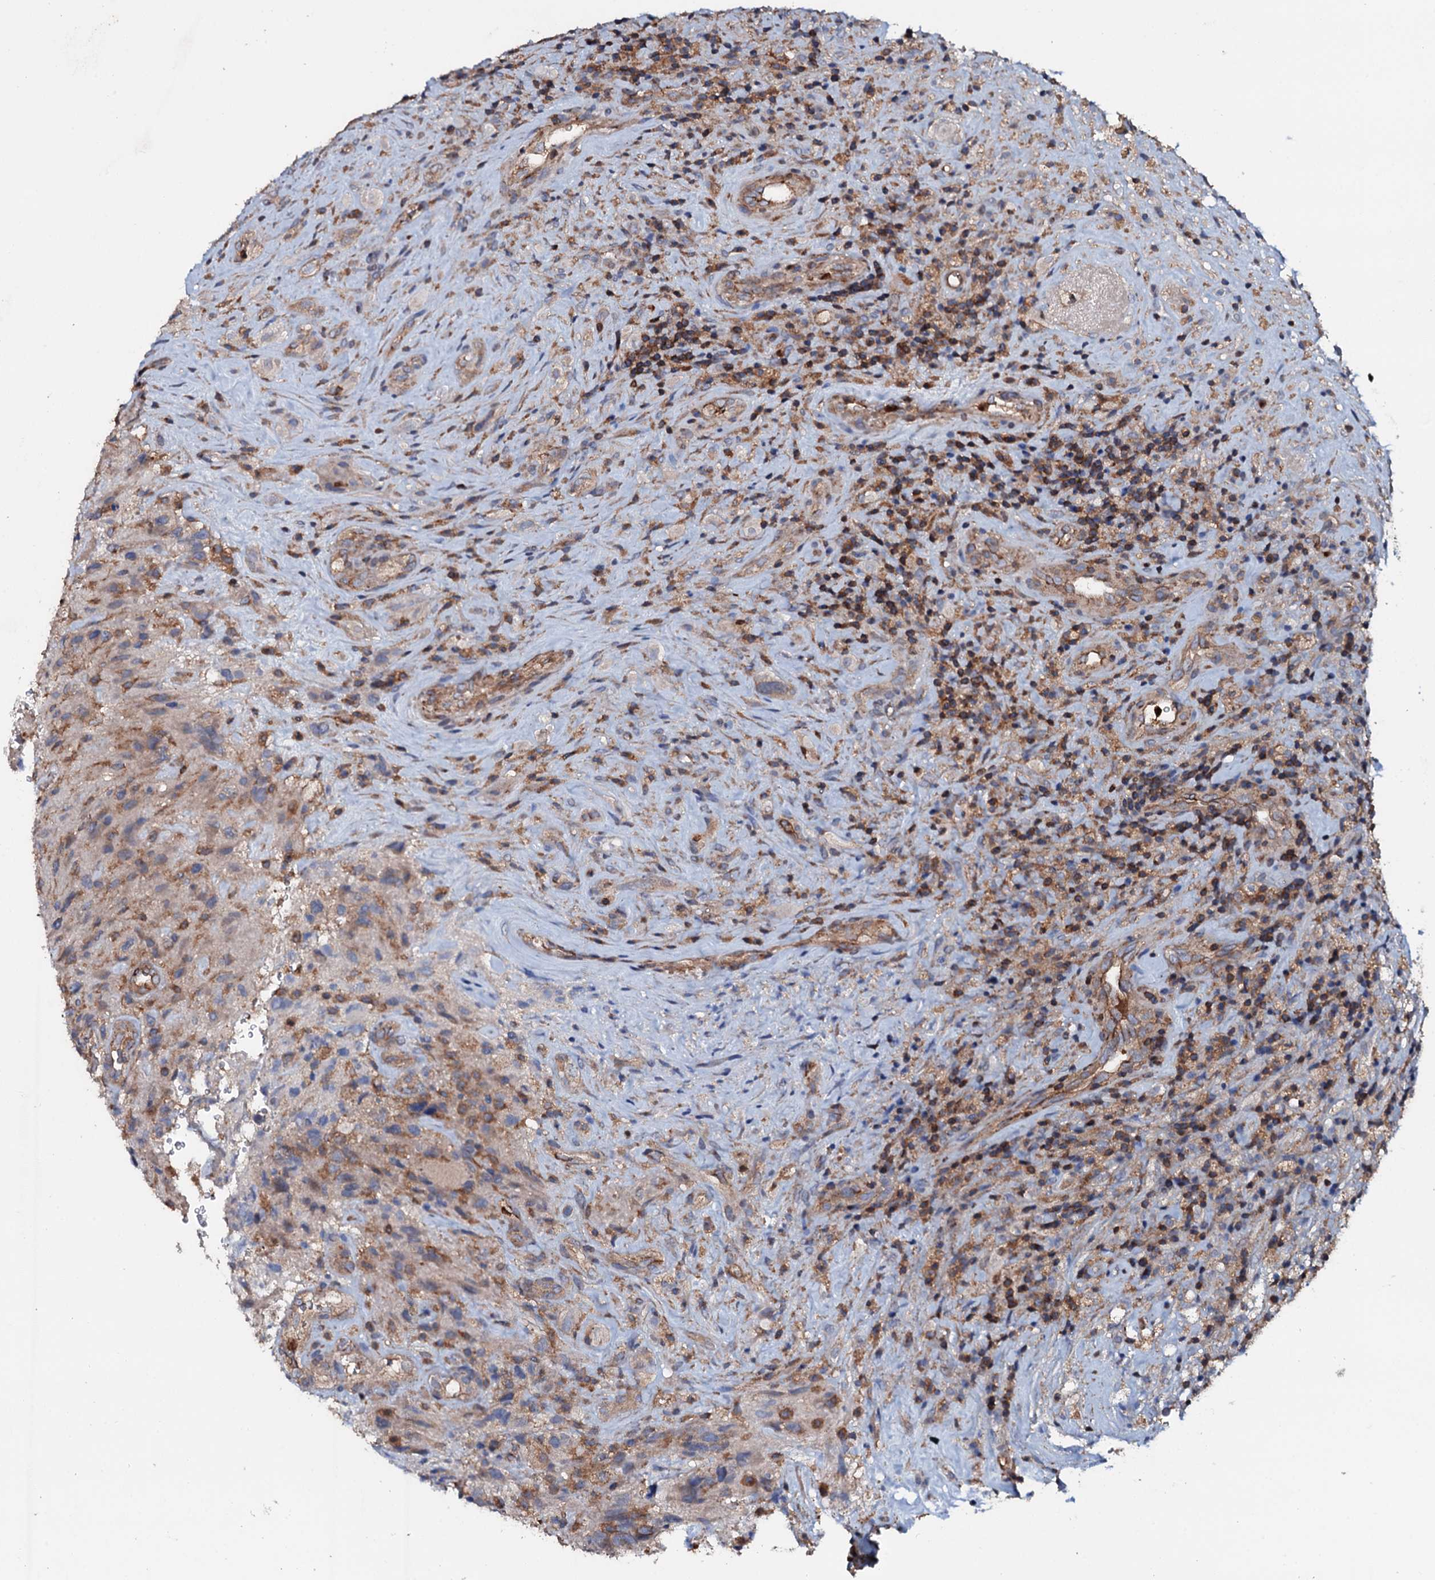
{"staining": {"intensity": "weak", "quantity": "<25%", "location": "cytoplasmic/membranous"}, "tissue": "glioma", "cell_type": "Tumor cells", "image_type": "cancer", "snomed": [{"axis": "morphology", "description": "Glioma, malignant, High grade"}, {"axis": "topography", "description": "Brain"}], "caption": "Tumor cells show no significant protein expression in malignant glioma (high-grade).", "gene": "GRK2", "patient": {"sex": "male", "age": 69}}